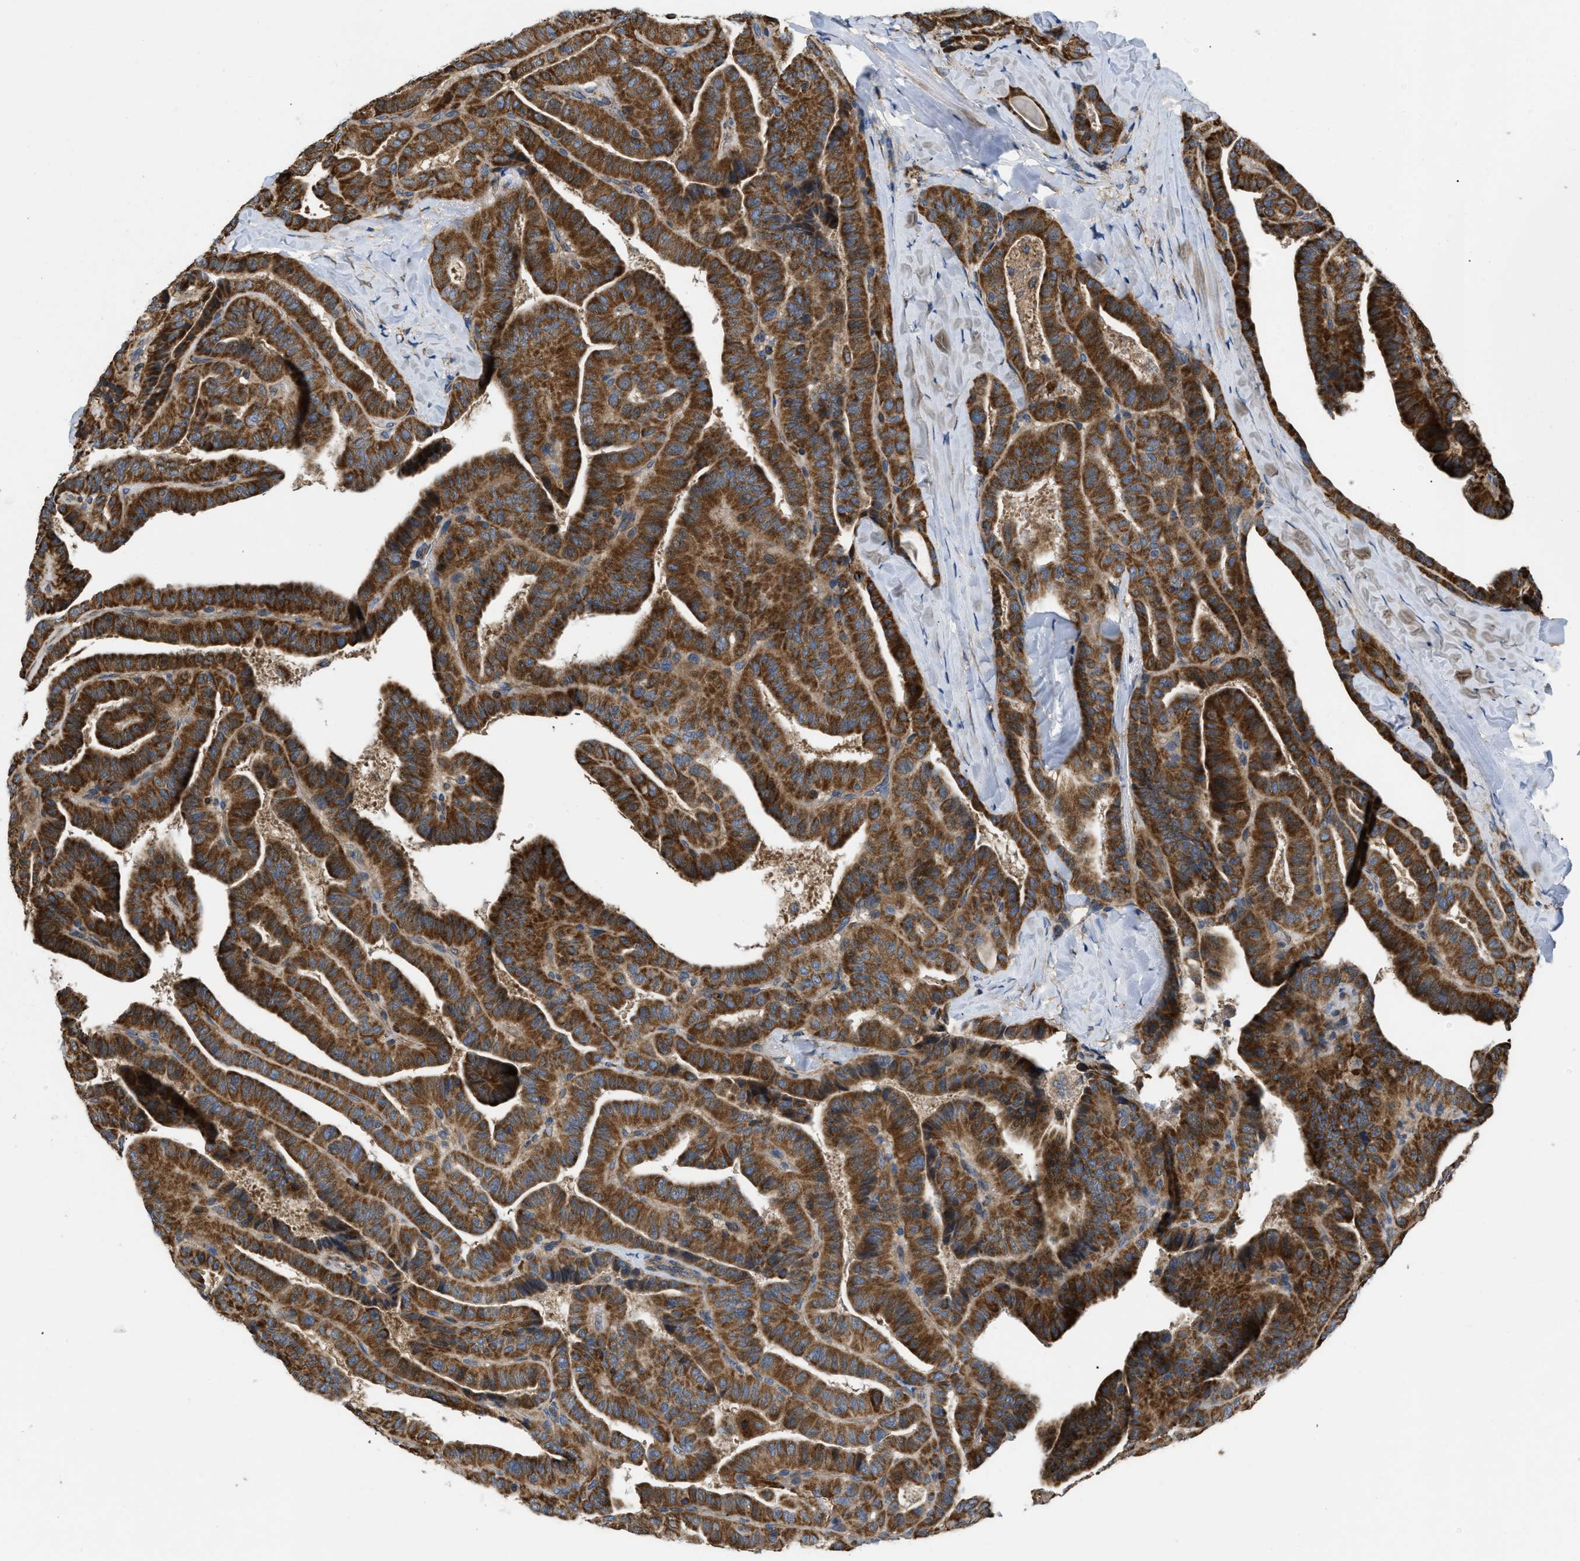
{"staining": {"intensity": "strong", "quantity": ">75%", "location": "cytoplasmic/membranous"}, "tissue": "thyroid cancer", "cell_type": "Tumor cells", "image_type": "cancer", "snomed": [{"axis": "morphology", "description": "Papillary adenocarcinoma, NOS"}, {"axis": "topography", "description": "Thyroid gland"}], "caption": "The histopathology image demonstrates staining of thyroid cancer, revealing strong cytoplasmic/membranous protein expression (brown color) within tumor cells.", "gene": "OPTN", "patient": {"sex": "male", "age": 77}}